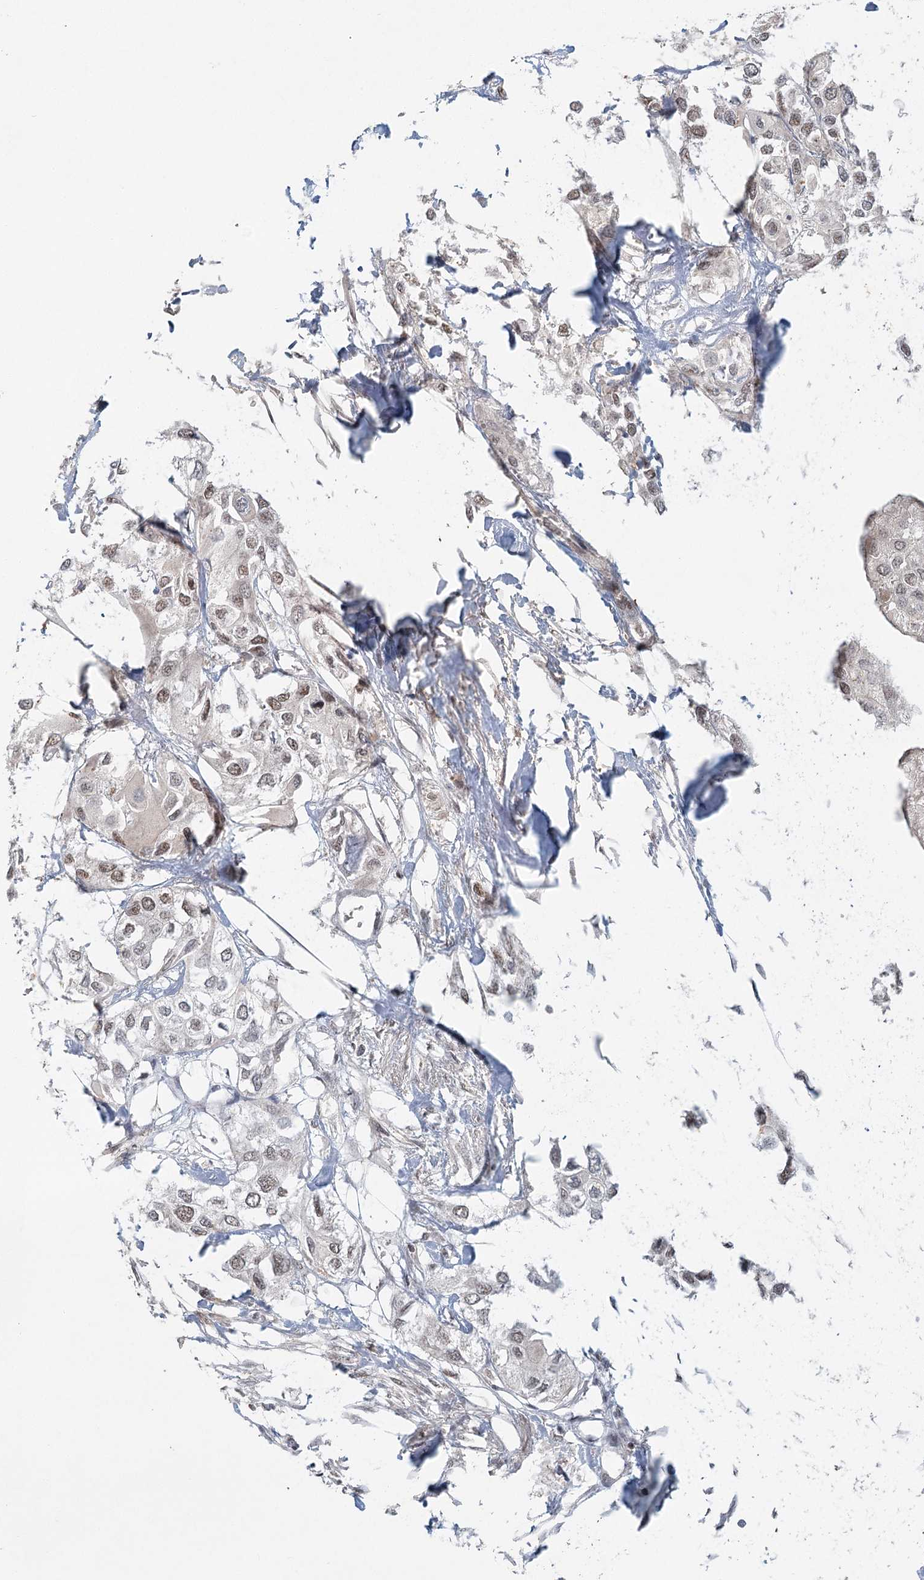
{"staining": {"intensity": "weak", "quantity": "<25%", "location": "nuclear"}, "tissue": "urothelial cancer", "cell_type": "Tumor cells", "image_type": "cancer", "snomed": [{"axis": "morphology", "description": "Urothelial carcinoma, High grade"}, {"axis": "topography", "description": "Urinary bladder"}], "caption": "Immunohistochemical staining of human high-grade urothelial carcinoma demonstrates no significant positivity in tumor cells.", "gene": "R3HCC1L", "patient": {"sex": "male", "age": 64}}